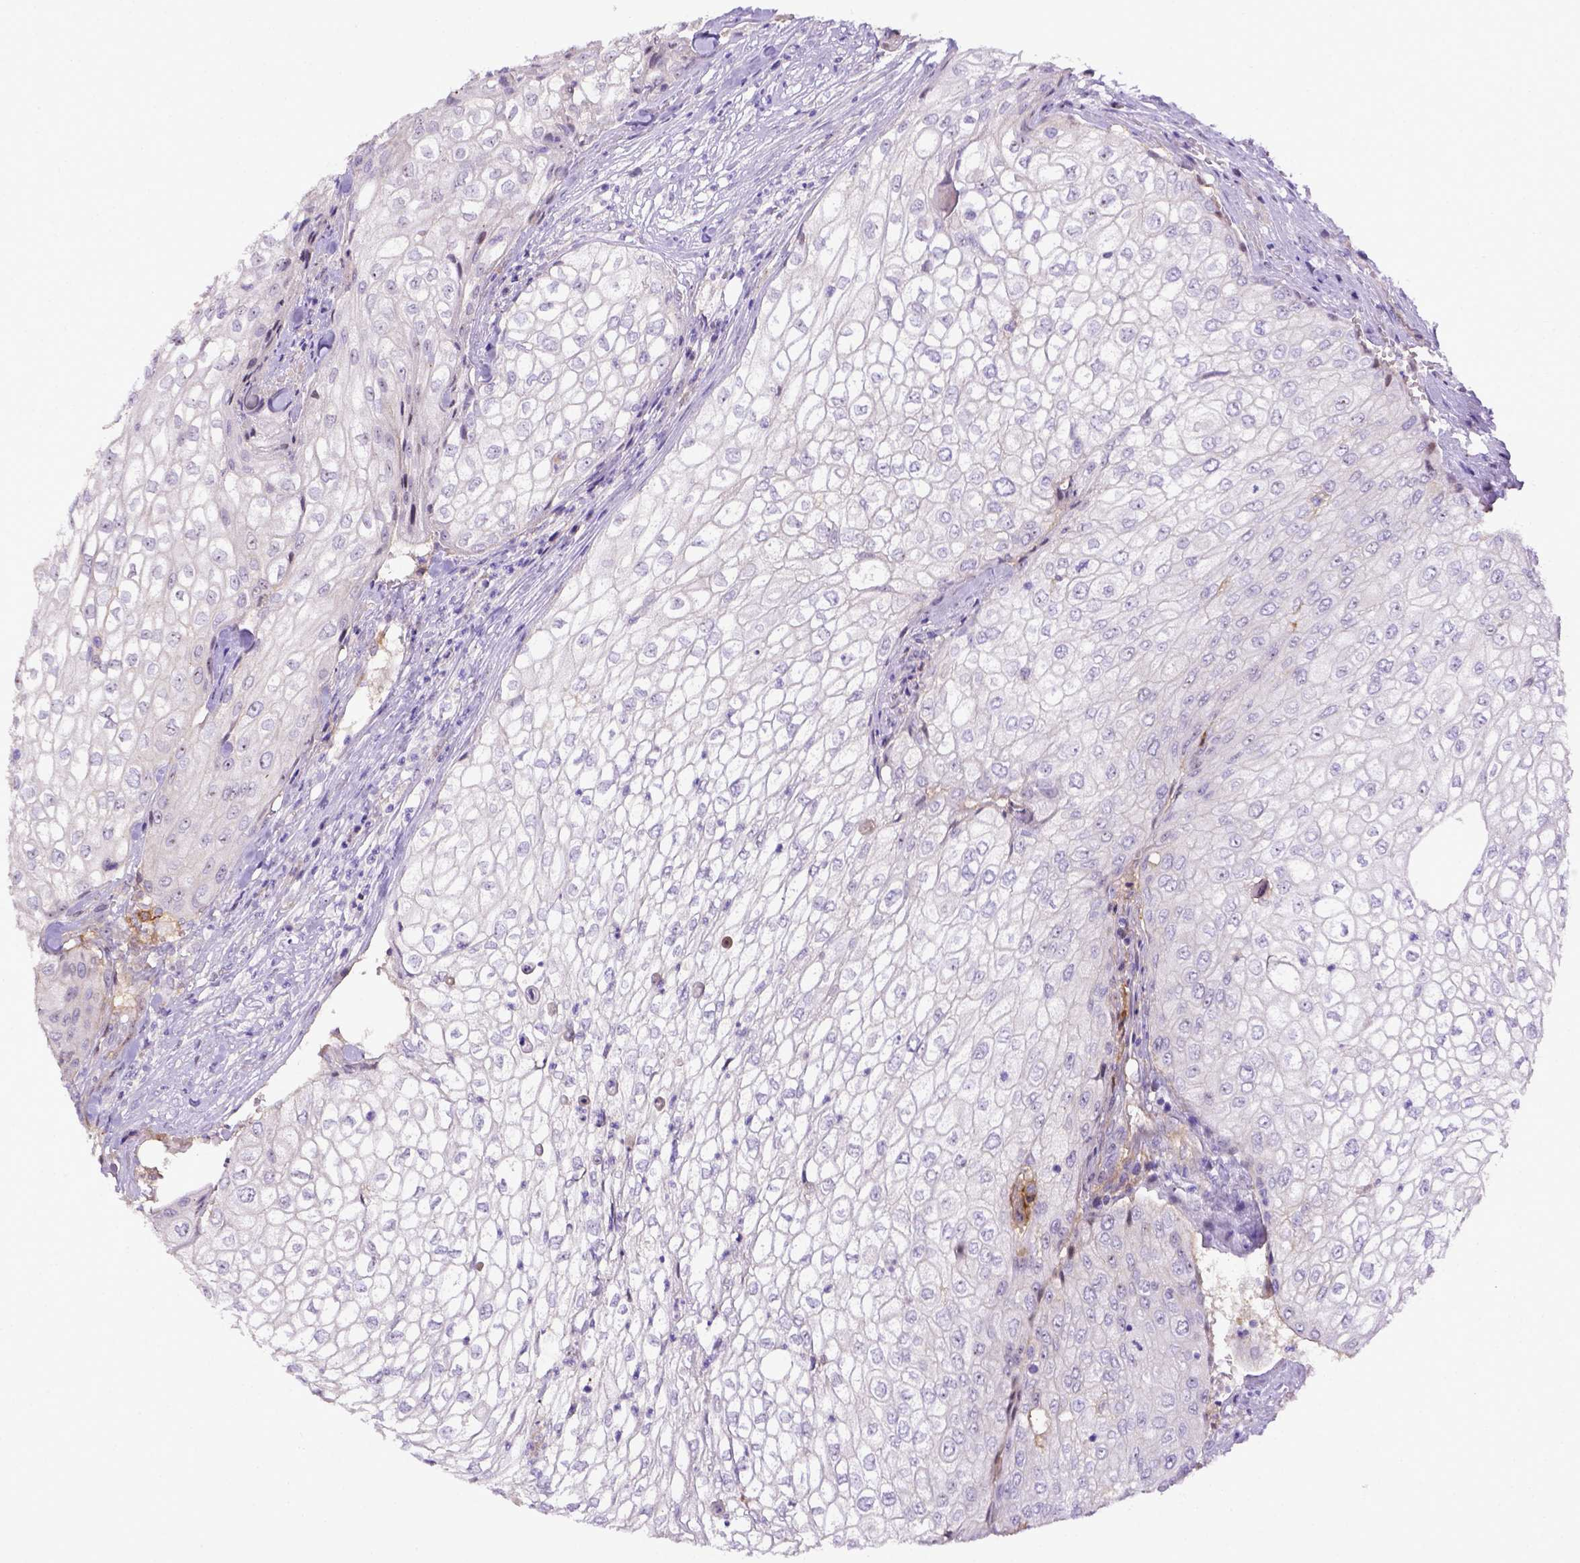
{"staining": {"intensity": "negative", "quantity": "none", "location": "none"}, "tissue": "urothelial cancer", "cell_type": "Tumor cells", "image_type": "cancer", "snomed": [{"axis": "morphology", "description": "Urothelial carcinoma, High grade"}, {"axis": "topography", "description": "Urinary bladder"}], "caption": "Tumor cells are negative for brown protein staining in urothelial carcinoma (high-grade).", "gene": "CD40", "patient": {"sex": "male", "age": 62}}